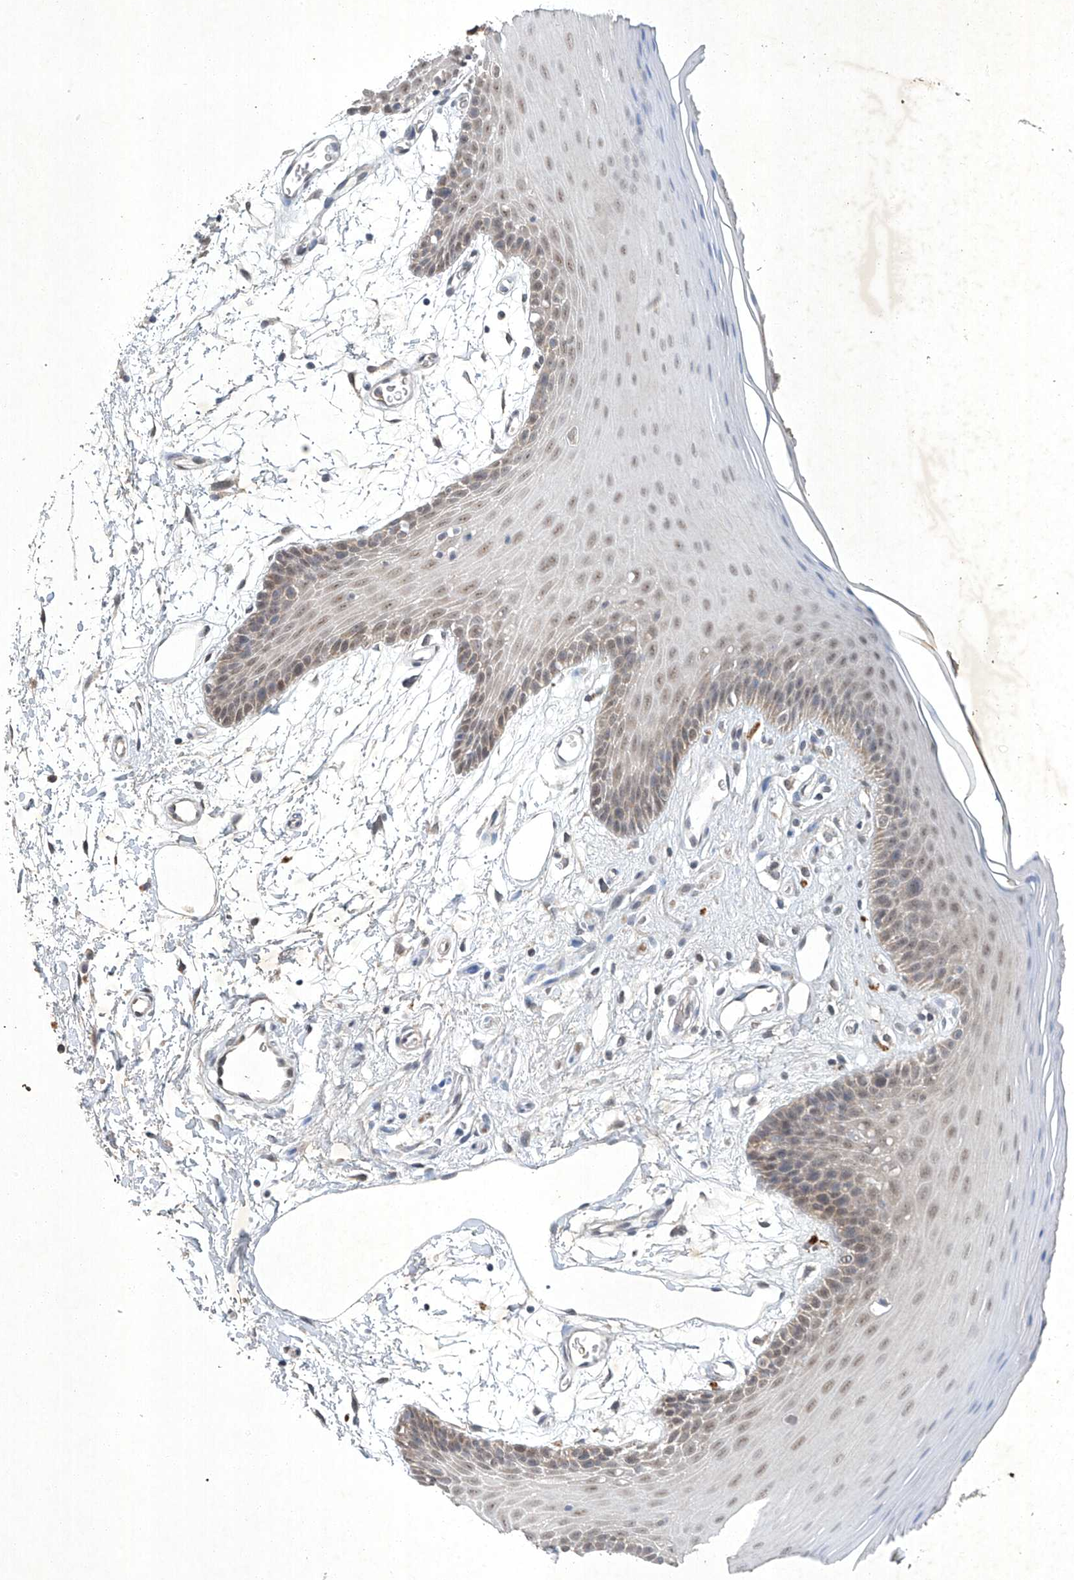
{"staining": {"intensity": "moderate", "quantity": "25%-75%", "location": "cytoplasmic/membranous,nuclear"}, "tissue": "oral mucosa", "cell_type": "Squamous epithelial cells", "image_type": "normal", "snomed": [{"axis": "morphology", "description": "Normal tissue, NOS"}, {"axis": "topography", "description": "Skeletal muscle"}, {"axis": "topography", "description": "Oral tissue"}, {"axis": "topography", "description": "Salivary gland"}, {"axis": "topography", "description": "Peripheral nerve tissue"}], "caption": "IHC (DAB (3,3'-diaminobenzidine)) staining of unremarkable human oral mucosa exhibits moderate cytoplasmic/membranous,nuclear protein staining in about 25%-75% of squamous epithelial cells.", "gene": "TAF8", "patient": {"sex": "male", "age": 54}}